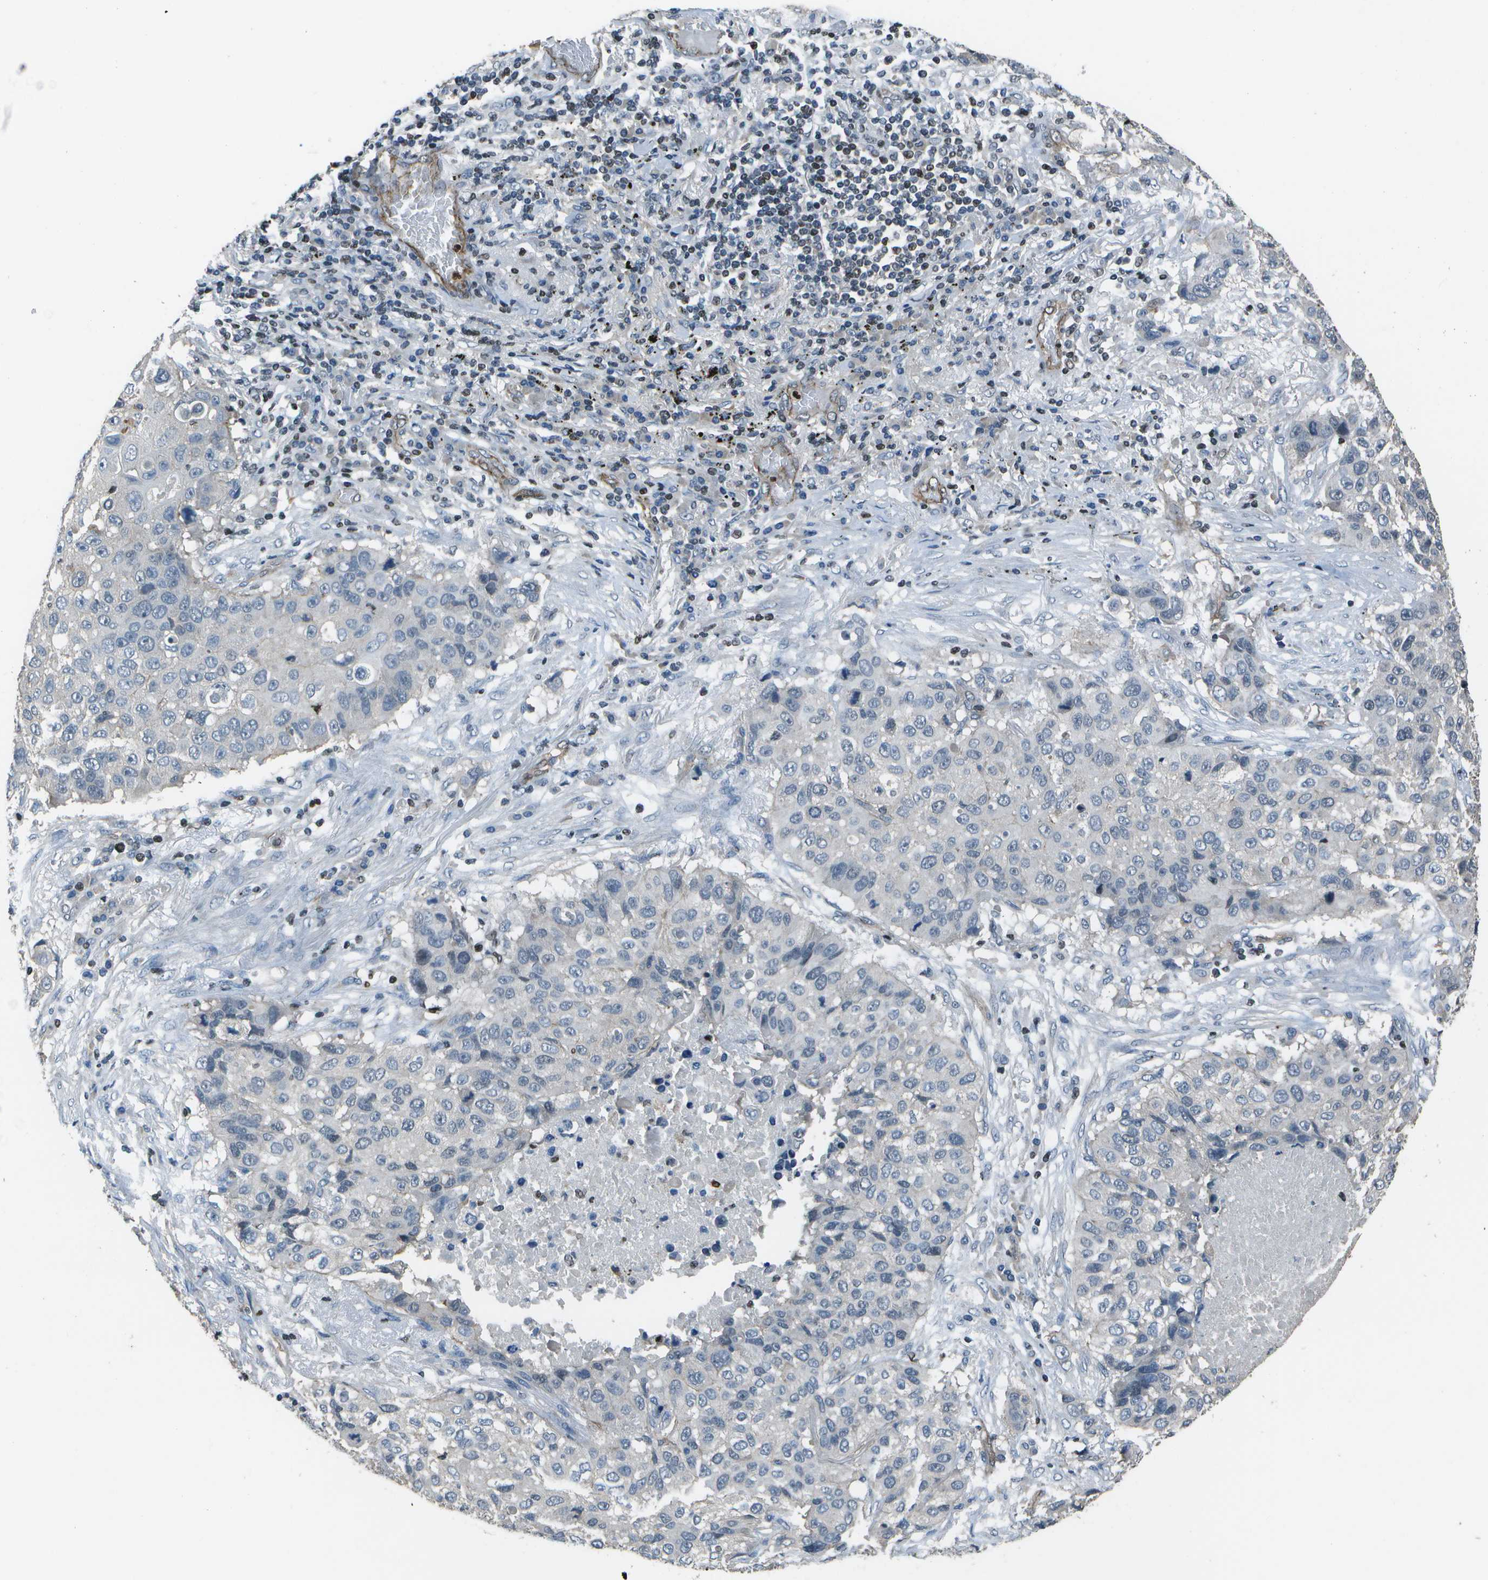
{"staining": {"intensity": "negative", "quantity": "none", "location": "none"}, "tissue": "lung cancer", "cell_type": "Tumor cells", "image_type": "cancer", "snomed": [{"axis": "morphology", "description": "Squamous cell carcinoma, NOS"}, {"axis": "topography", "description": "Lung"}], "caption": "IHC micrograph of human lung squamous cell carcinoma stained for a protein (brown), which displays no positivity in tumor cells. Brightfield microscopy of immunohistochemistry (IHC) stained with DAB (brown) and hematoxylin (blue), captured at high magnification.", "gene": "PDLIM1", "patient": {"sex": "male", "age": 57}}